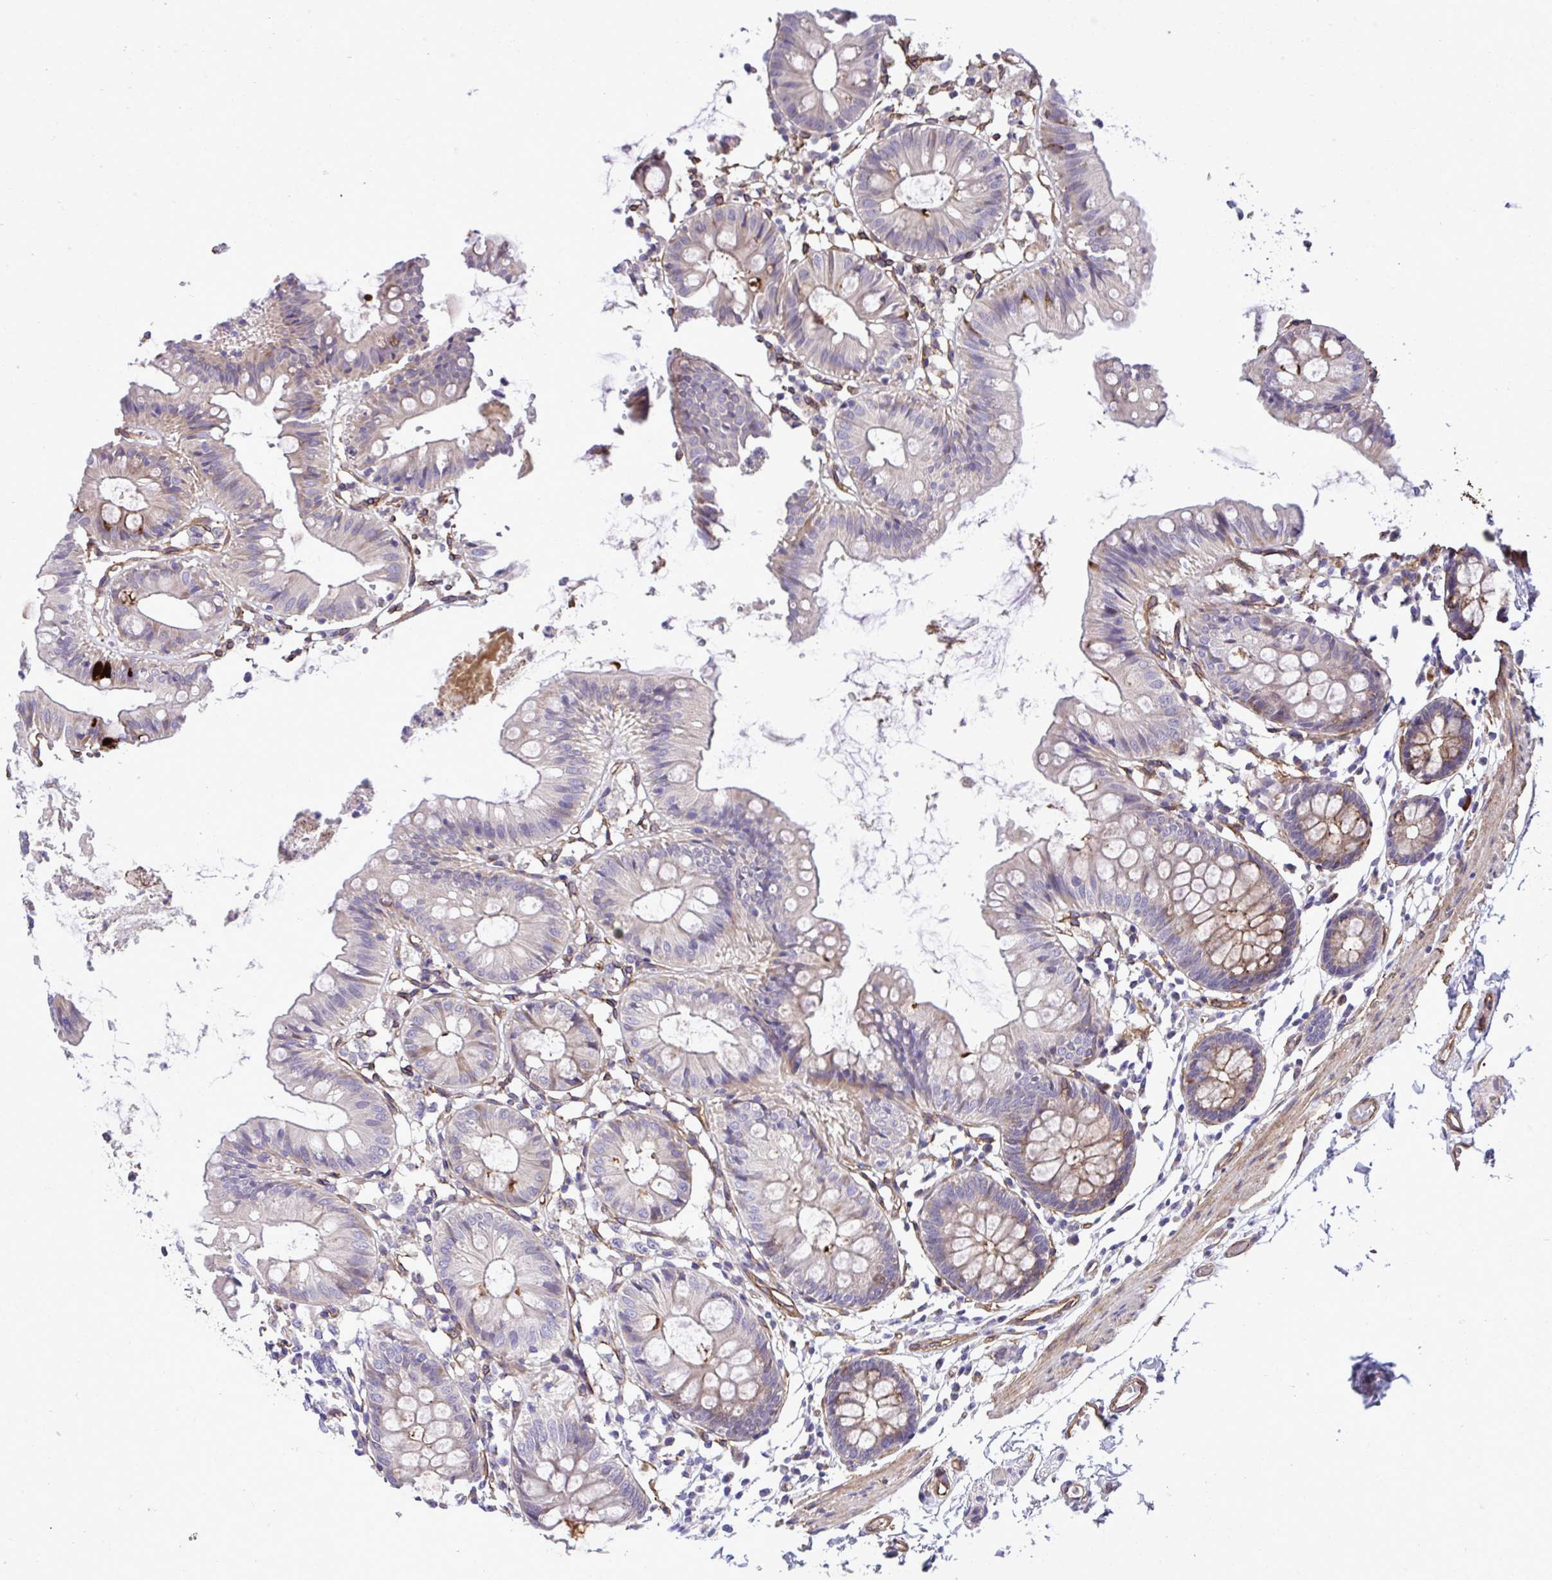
{"staining": {"intensity": "moderate", "quantity": ">75%", "location": "cytoplasmic/membranous"}, "tissue": "colon", "cell_type": "Endothelial cells", "image_type": "normal", "snomed": [{"axis": "morphology", "description": "Normal tissue, NOS"}, {"axis": "topography", "description": "Colon"}], "caption": "Immunohistochemical staining of unremarkable colon displays medium levels of moderate cytoplasmic/membranous positivity in about >75% of endothelial cells.", "gene": "TRIM52", "patient": {"sex": "female", "age": 84}}